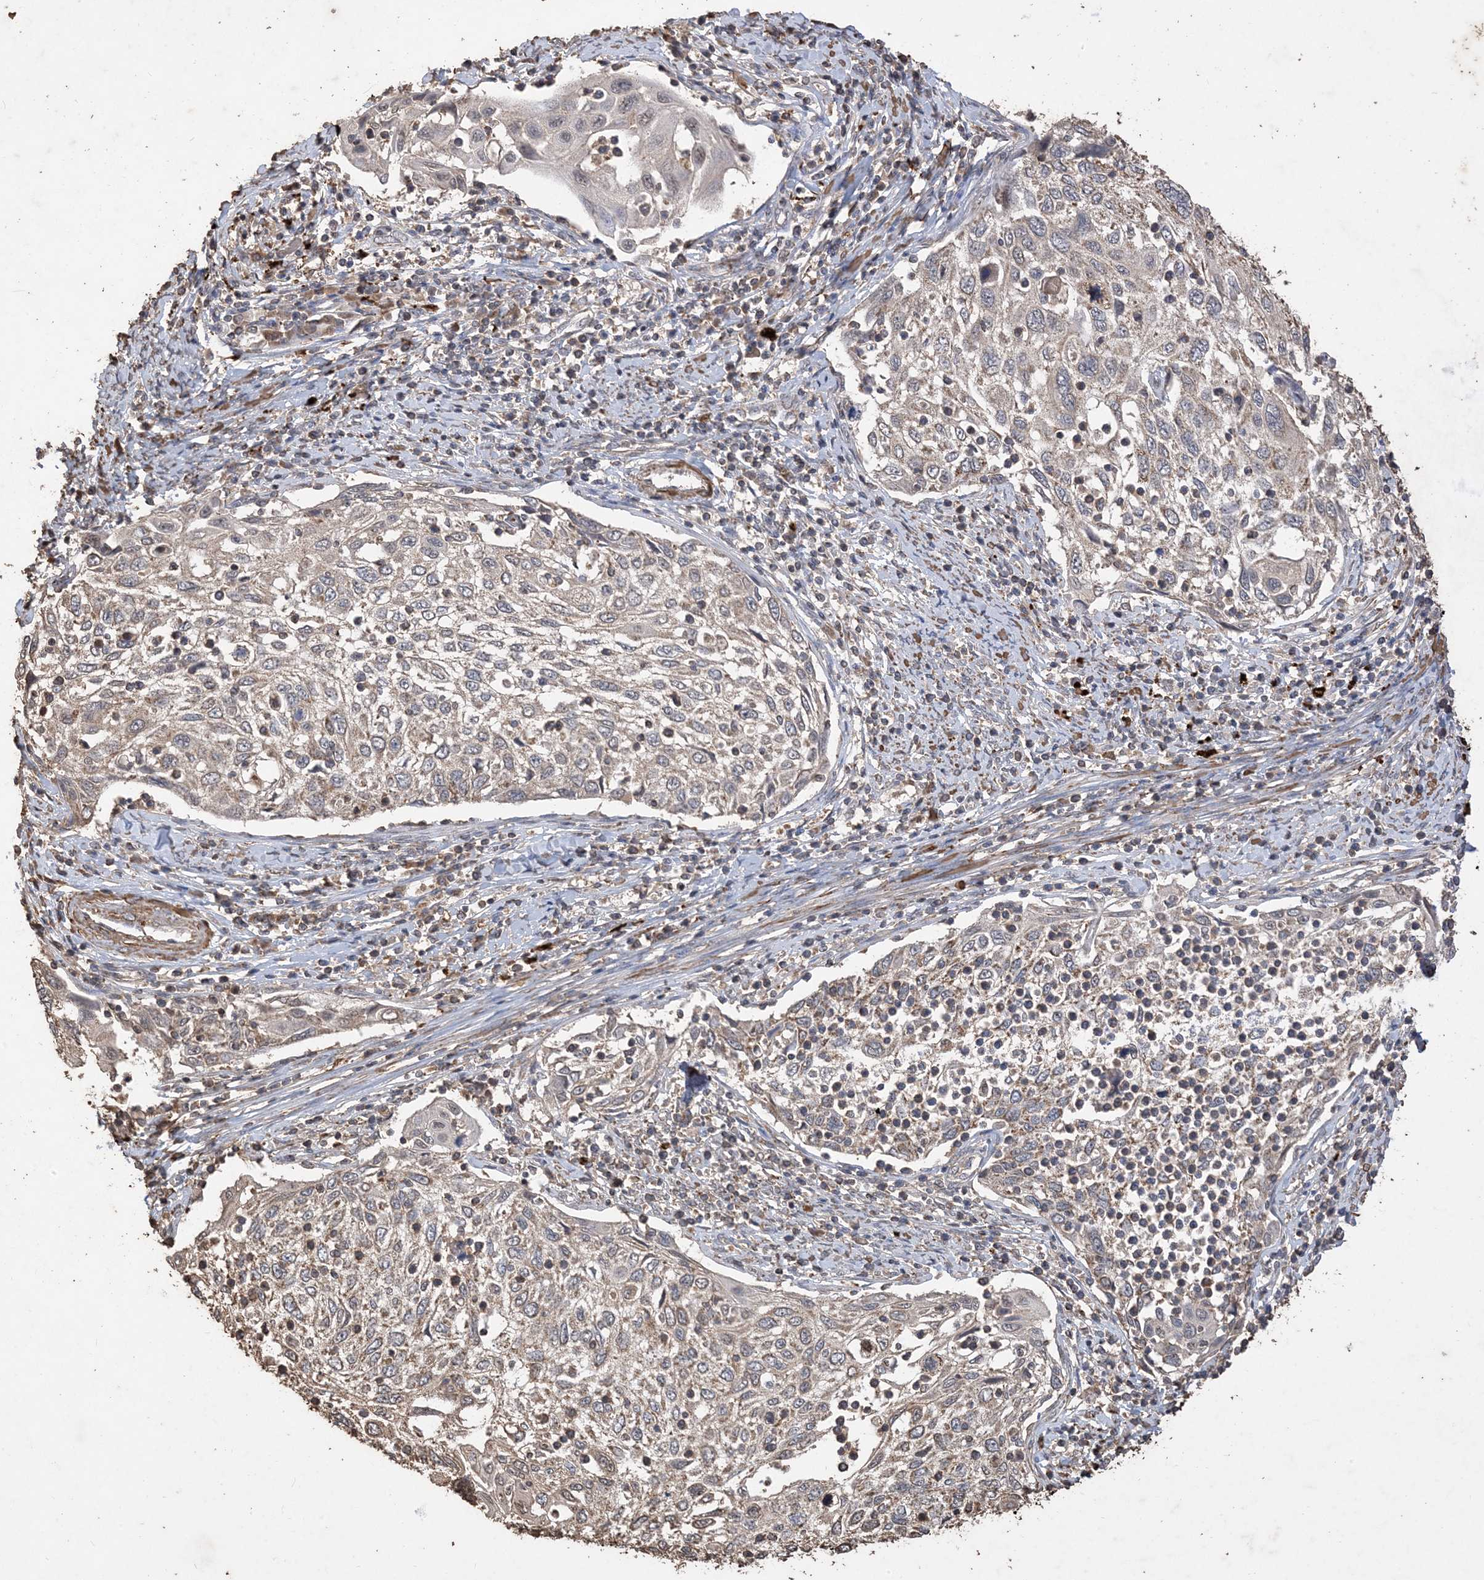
{"staining": {"intensity": "weak", "quantity": ">75%", "location": "cytoplasmic/membranous"}, "tissue": "cervical cancer", "cell_type": "Tumor cells", "image_type": "cancer", "snomed": [{"axis": "morphology", "description": "Squamous cell carcinoma, NOS"}, {"axis": "topography", "description": "Cervix"}], "caption": "A micrograph of human cervical cancer stained for a protein exhibits weak cytoplasmic/membranous brown staining in tumor cells.", "gene": "HPS4", "patient": {"sex": "female", "age": 70}}